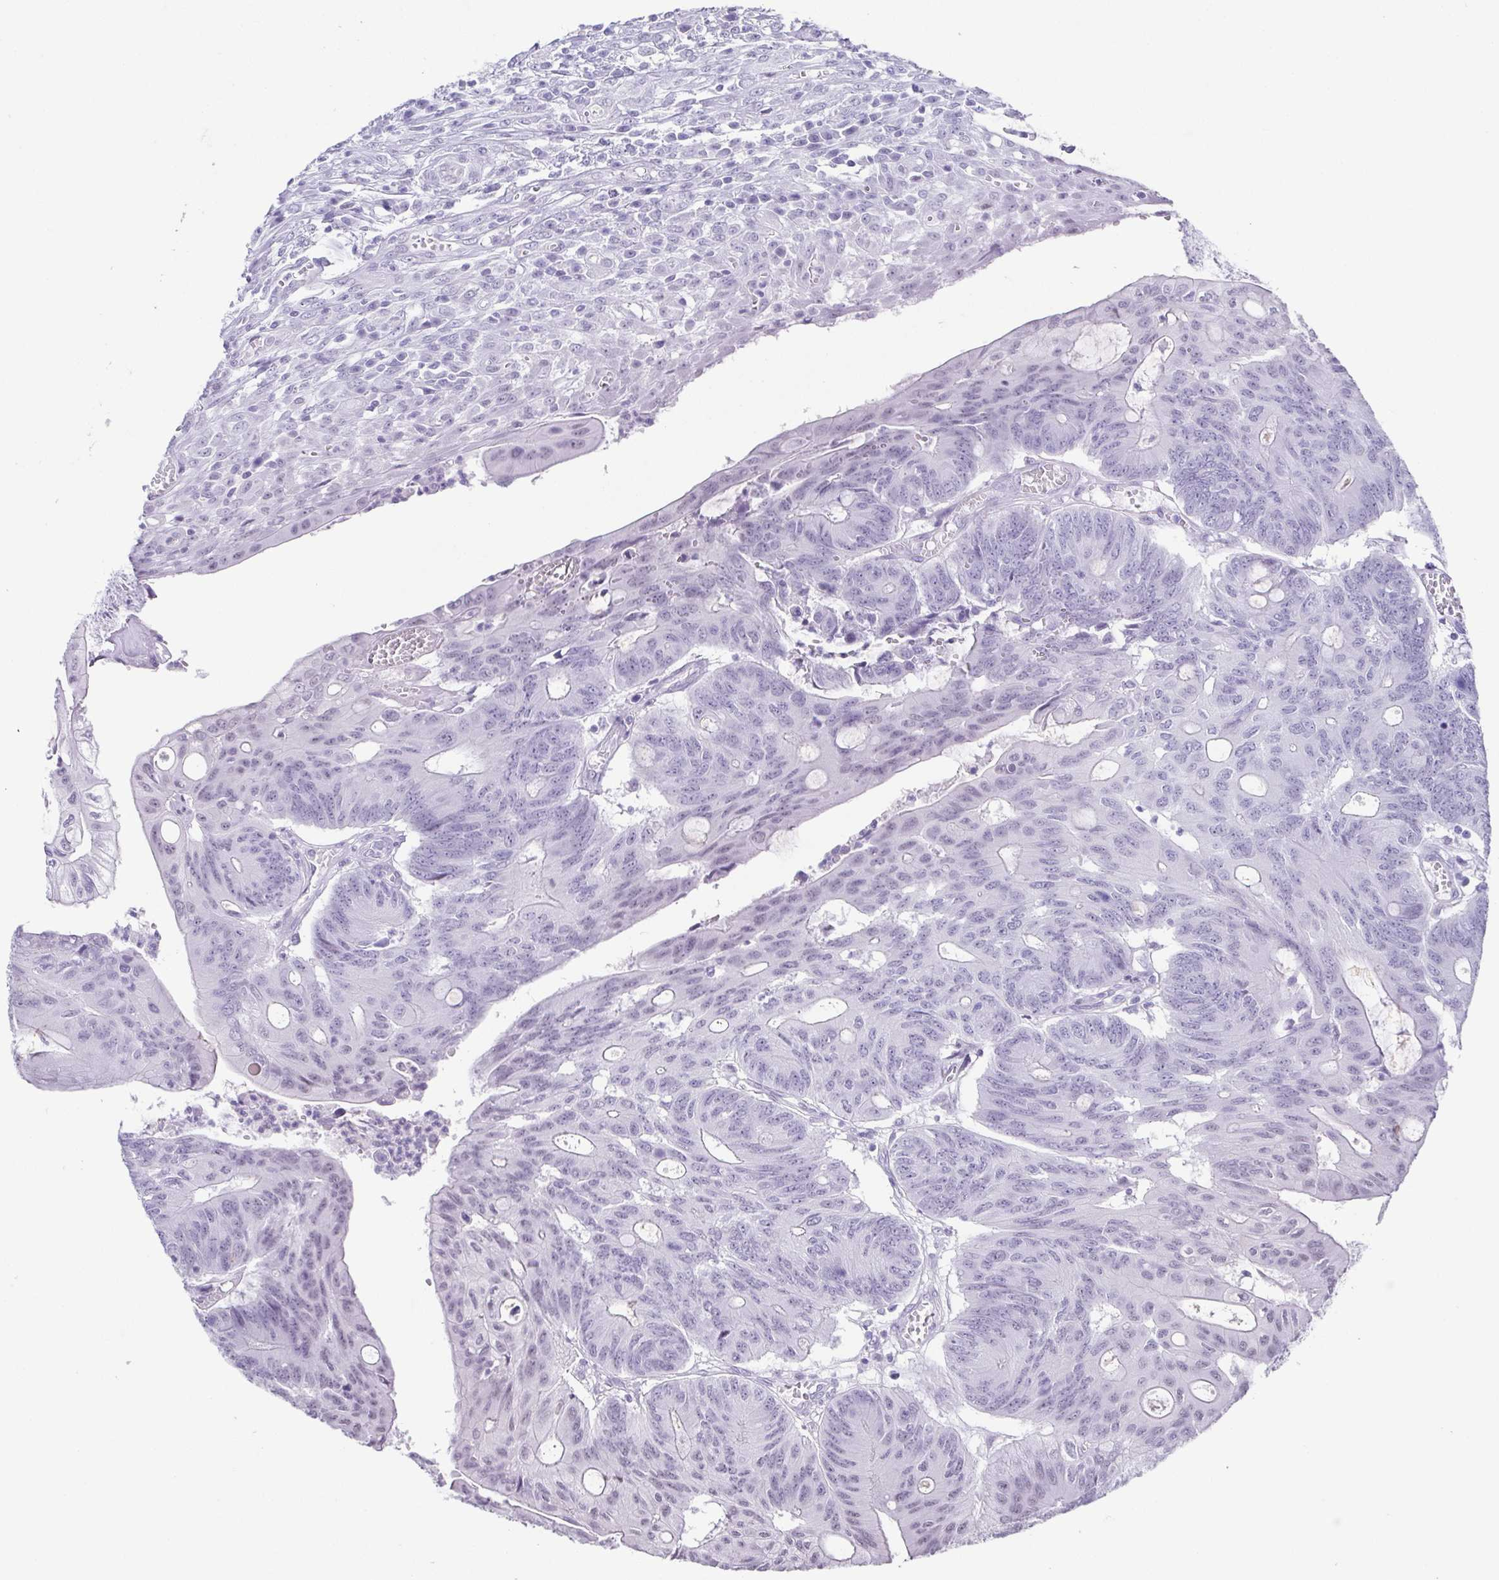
{"staining": {"intensity": "negative", "quantity": "none", "location": "none"}, "tissue": "colorectal cancer", "cell_type": "Tumor cells", "image_type": "cancer", "snomed": [{"axis": "morphology", "description": "Adenocarcinoma, NOS"}, {"axis": "topography", "description": "Colon"}], "caption": "A high-resolution histopathology image shows immunohistochemistry (IHC) staining of colorectal adenocarcinoma, which demonstrates no significant expression in tumor cells.", "gene": "ESX1", "patient": {"sex": "male", "age": 65}}